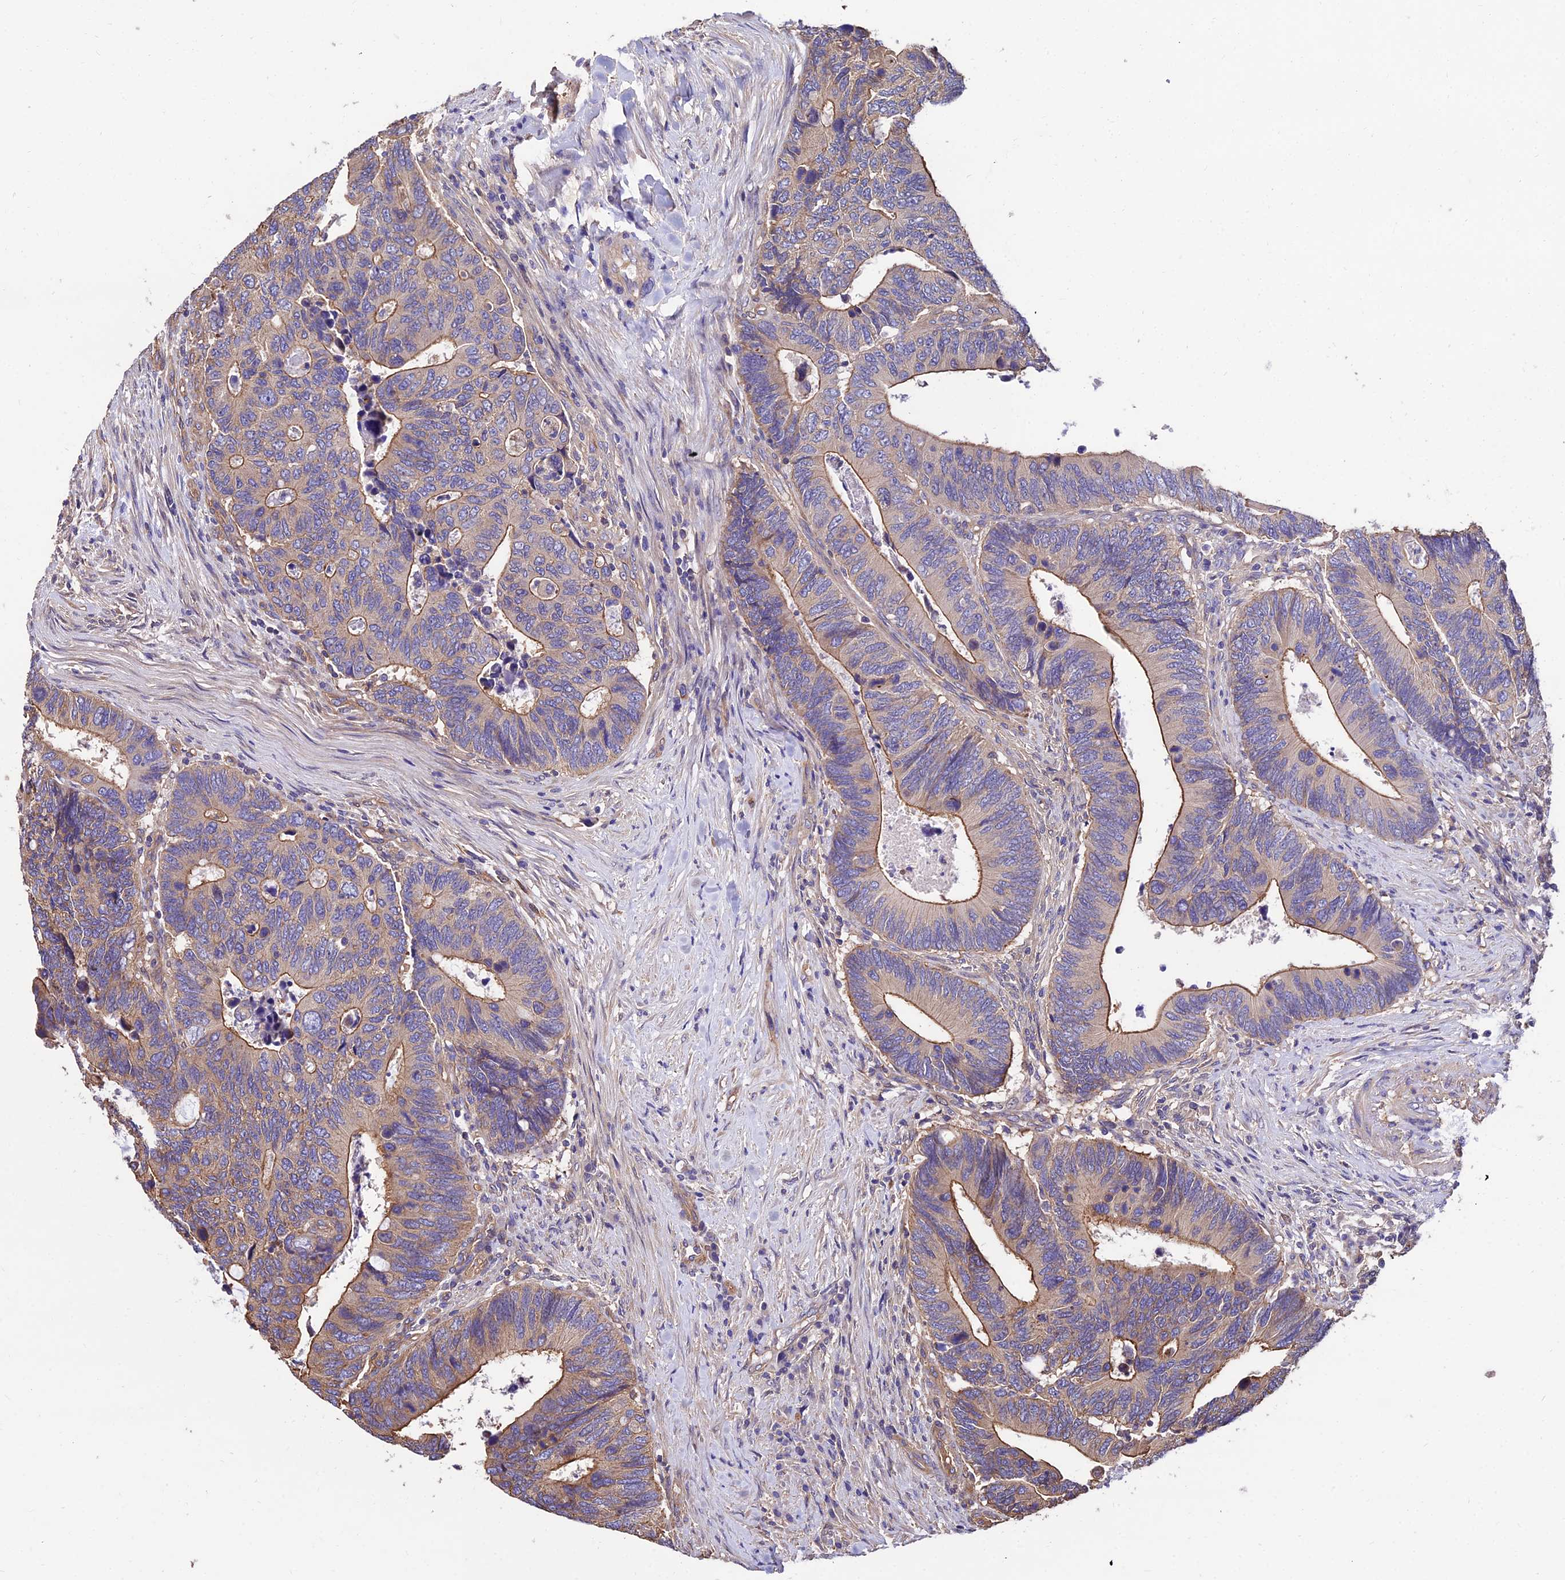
{"staining": {"intensity": "moderate", "quantity": "25%-75%", "location": "cytoplasmic/membranous"}, "tissue": "colorectal cancer", "cell_type": "Tumor cells", "image_type": "cancer", "snomed": [{"axis": "morphology", "description": "Adenocarcinoma, NOS"}, {"axis": "topography", "description": "Colon"}], "caption": "Immunohistochemistry of colorectal adenocarcinoma shows medium levels of moderate cytoplasmic/membranous positivity in approximately 25%-75% of tumor cells. The protein is shown in brown color, while the nuclei are stained blue.", "gene": "CALM2", "patient": {"sex": "male", "age": 87}}